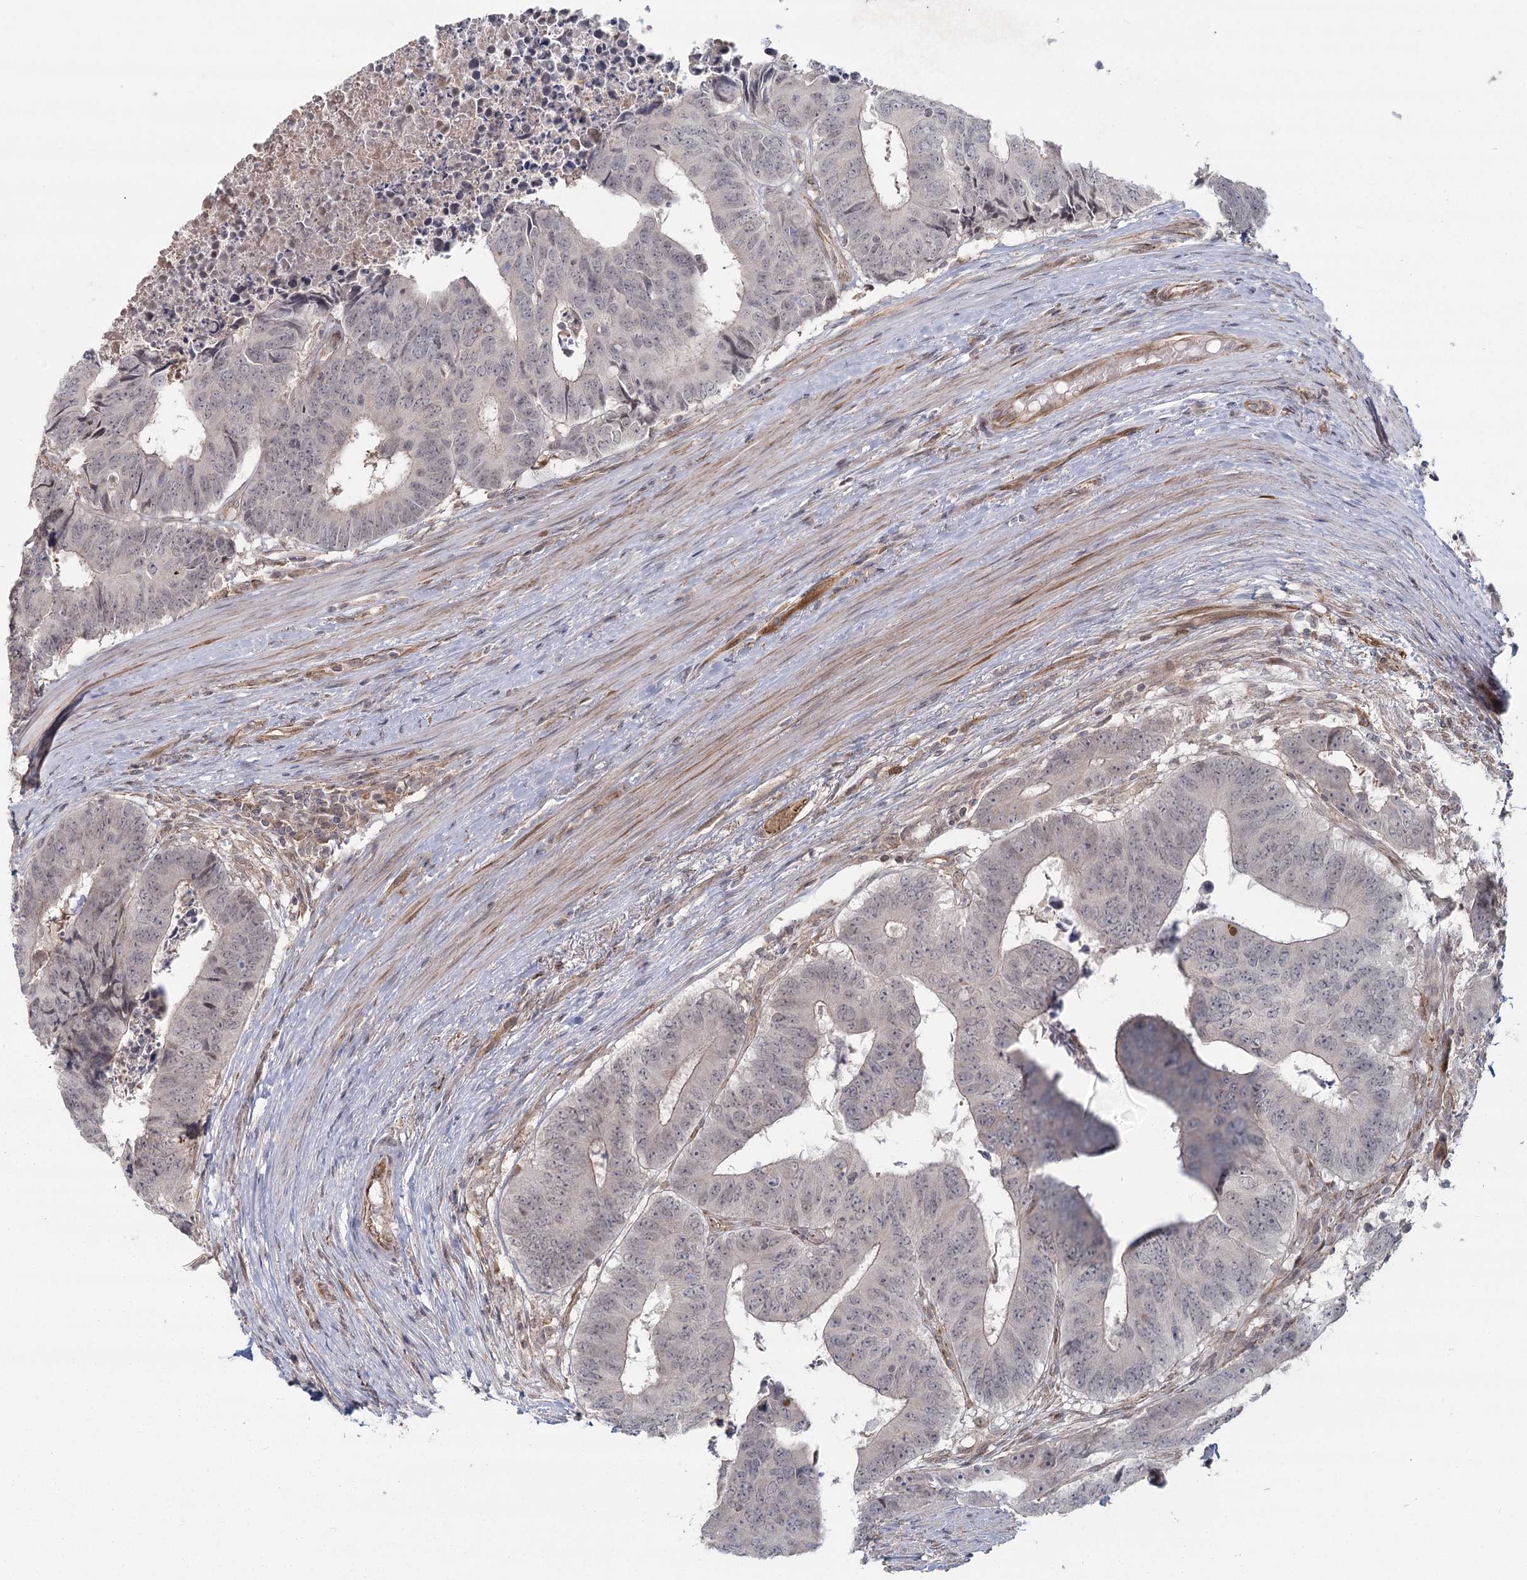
{"staining": {"intensity": "weak", "quantity": "<25%", "location": "nuclear"}, "tissue": "colorectal cancer", "cell_type": "Tumor cells", "image_type": "cancer", "snomed": [{"axis": "morphology", "description": "Adenocarcinoma, NOS"}, {"axis": "topography", "description": "Rectum"}], "caption": "An image of colorectal adenocarcinoma stained for a protein demonstrates no brown staining in tumor cells. (Stains: DAB IHC with hematoxylin counter stain, Microscopy: brightfield microscopy at high magnification).", "gene": "AP2M1", "patient": {"sex": "male", "age": 84}}